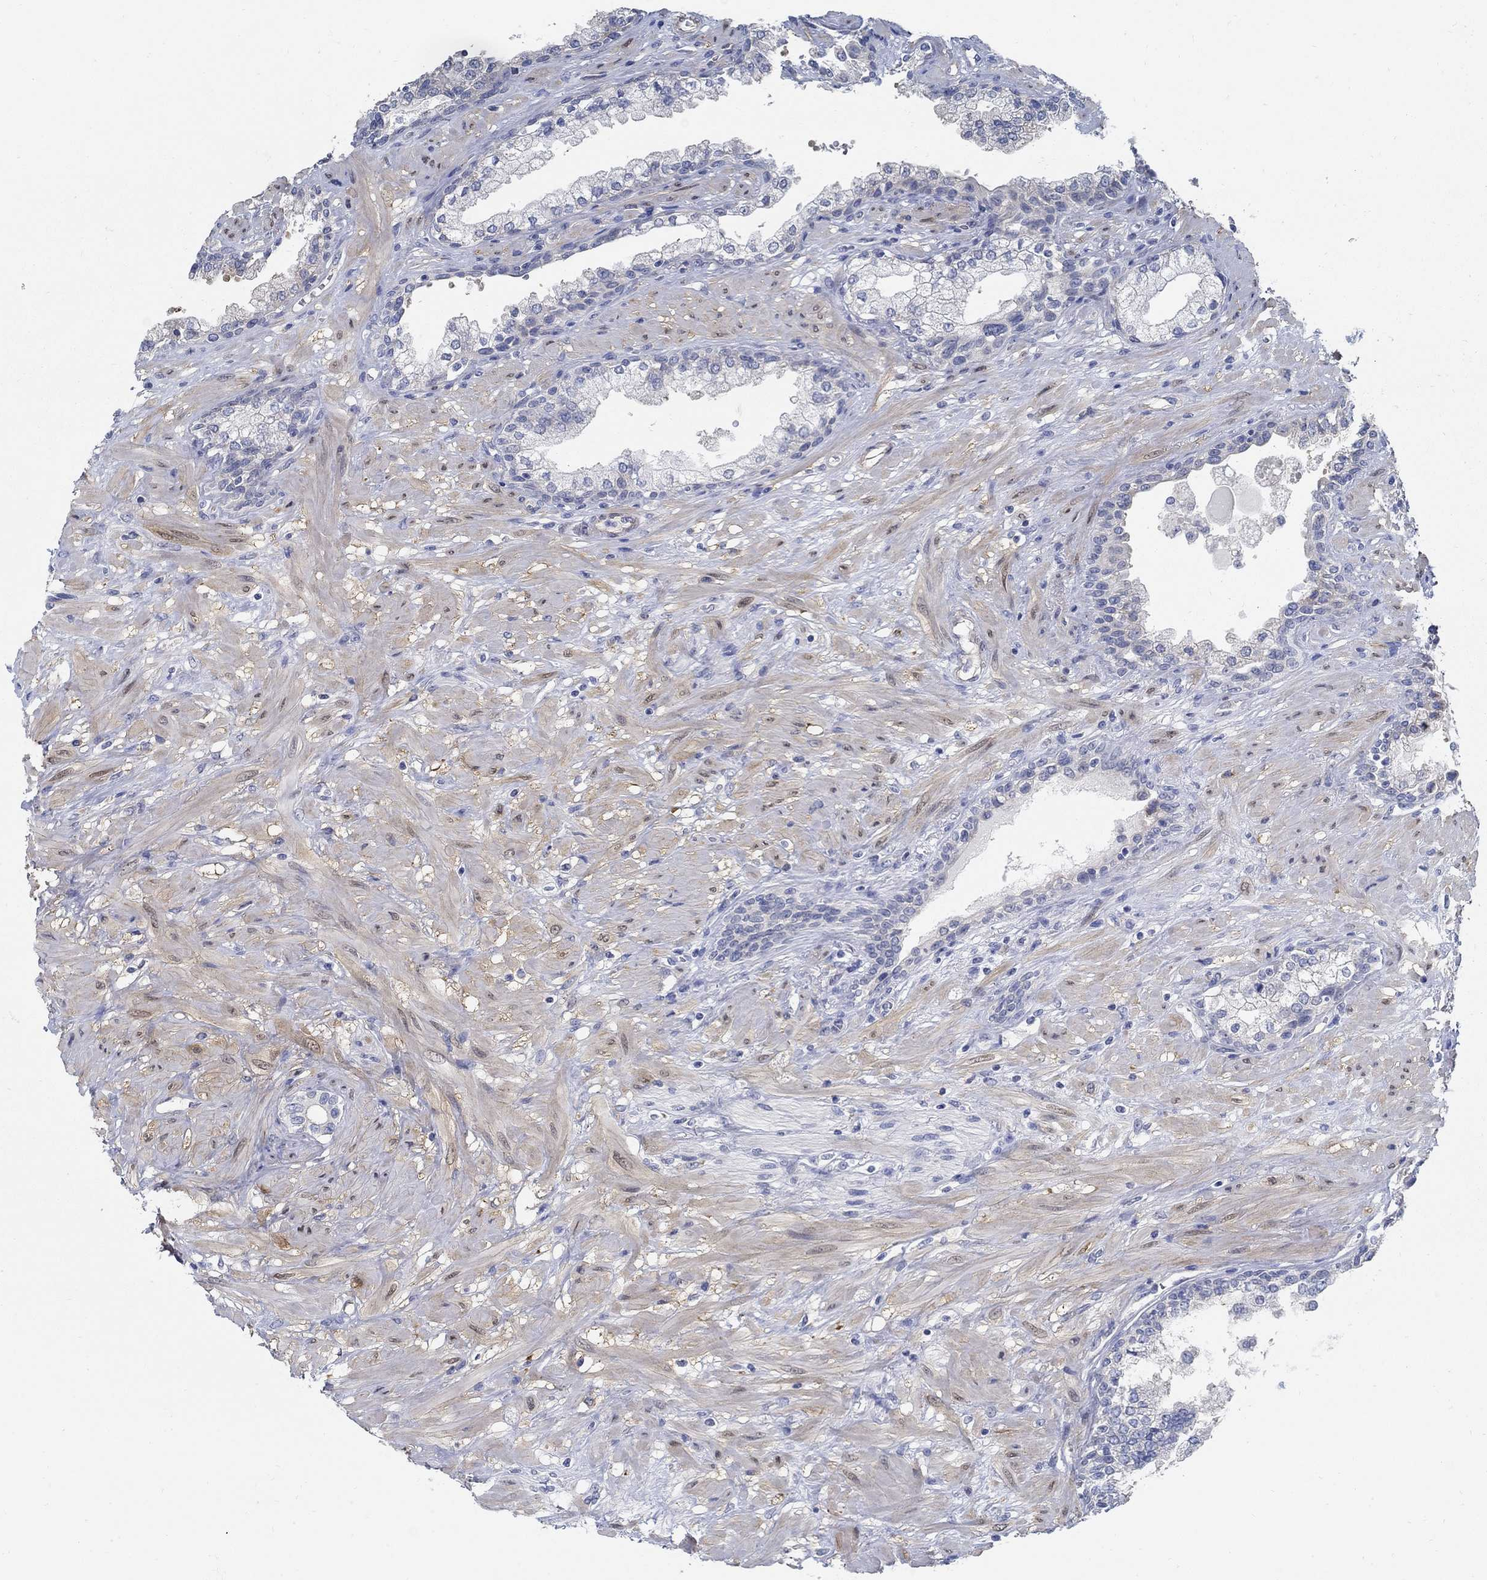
{"staining": {"intensity": "negative", "quantity": "none", "location": "none"}, "tissue": "prostate", "cell_type": "Glandular cells", "image_type": "normal", "snomed": [{"axis": "morphology", "description": "Normal tissue, NOS"}, {"axis": "topography", "description": "Prostate"}], "caption": "A histopathology image of prostate stained for a protein reveals no brown staining in glandular cells. Nuclei are stained in blue.", "gene": "C15orf39", "patient": {"sex": "male", "age": 63}}